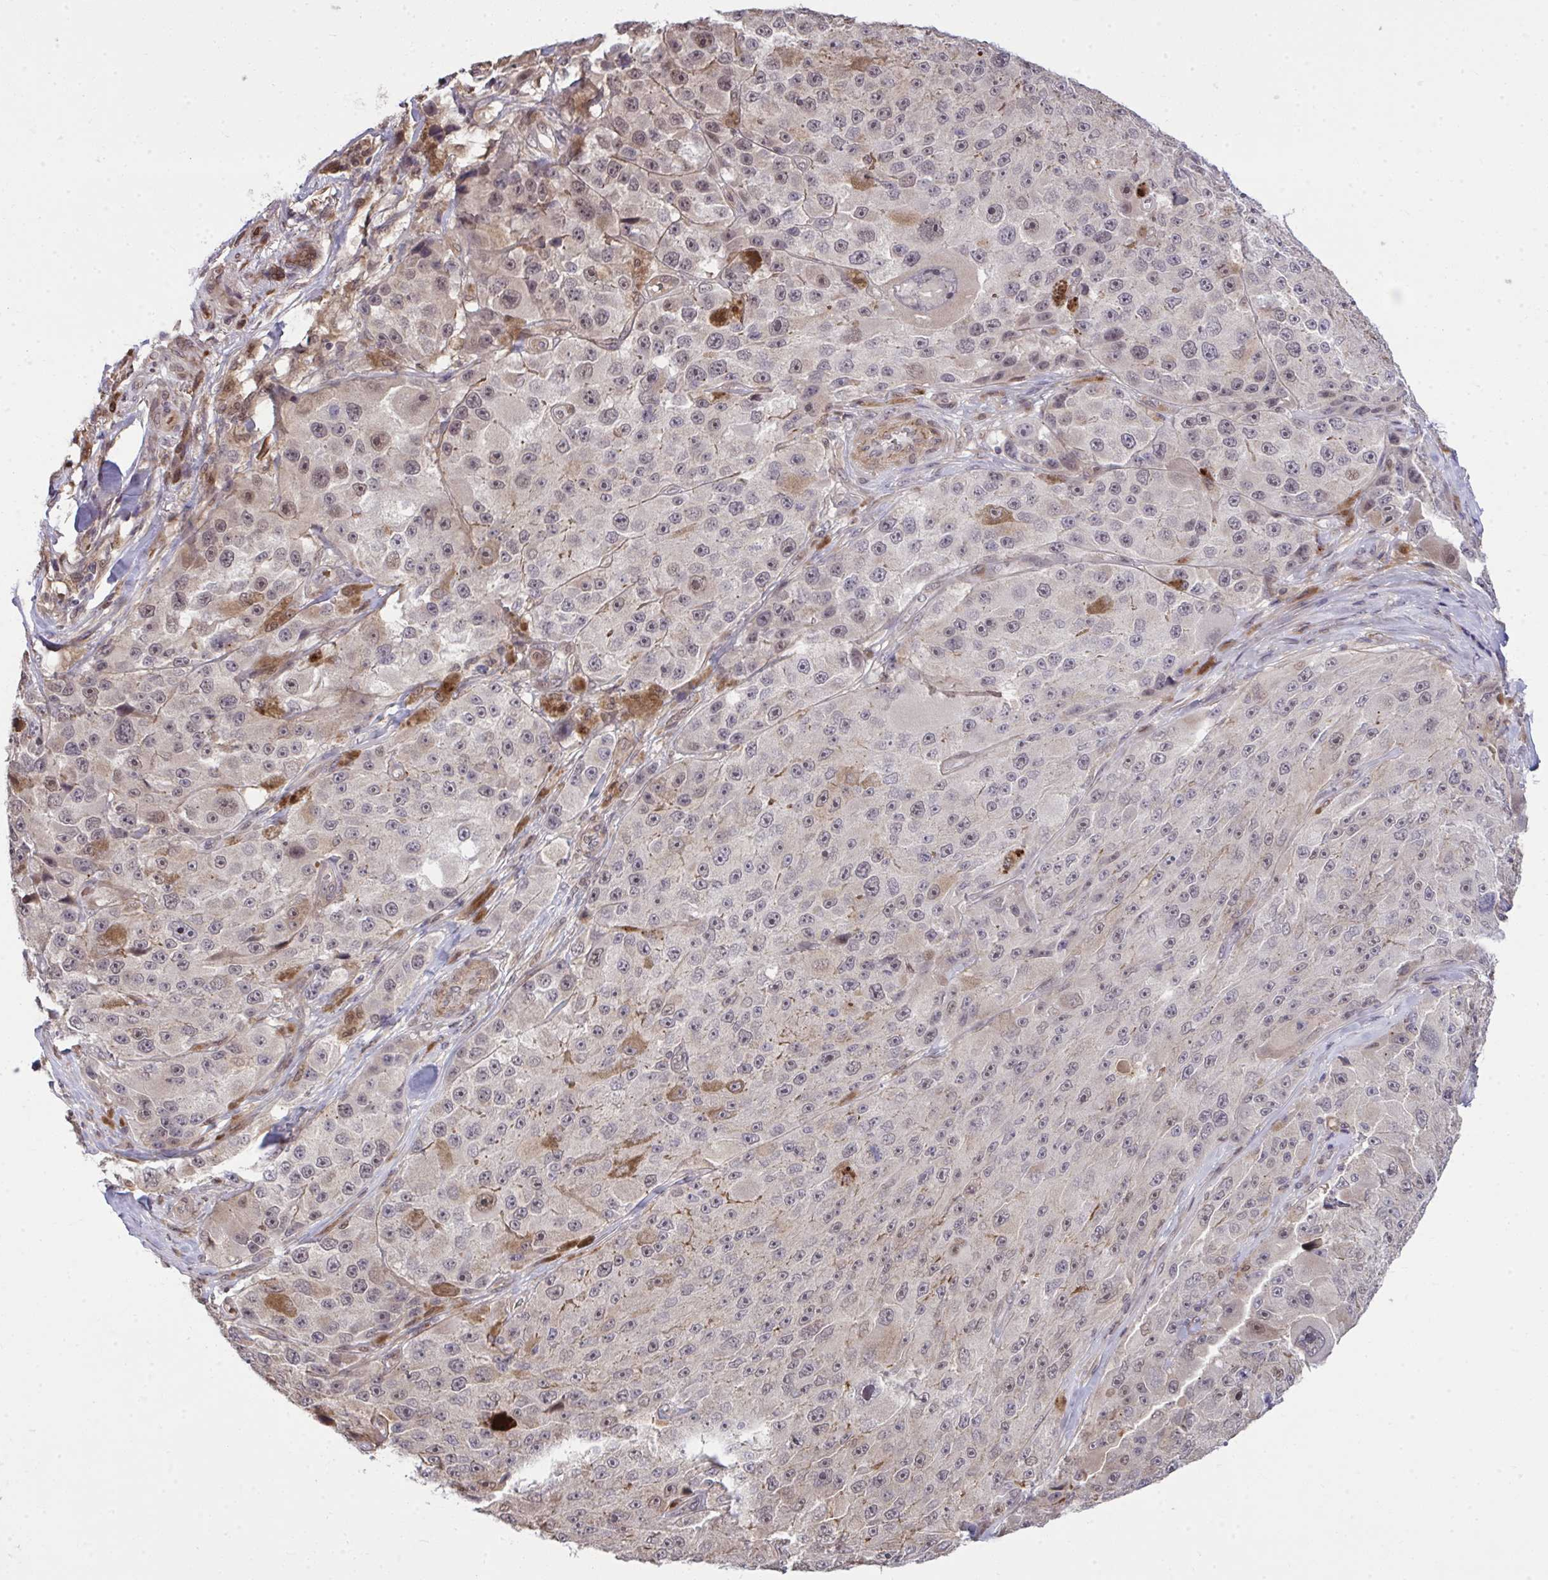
{"staining": {"intensity": "moderate", "quantity": "<25%", "location": "cytoplasmic/membranous,nuclear"}, "tissue": "melanoma", "cell_type": "Tumor cells", "image_type": "cancer", "snomed": [{"axis": "morphology", "description": "Malignant melanoma, Metastatic site"}, {"axis": "topography", "description": "Lymph node"}], "caption": "Immunohistochemistry (IHC) of human malignant melanoma (metastatic site) exhibits low levels of moderate cytoplasmic/membranous and nuclear expression in approximately <25% of tumor cells. (brown staining indicates protein expression, while blue staining denotes nuclei).", "gene": "ZSCAN9", "patient": {"sex": "male", "age": 62}}